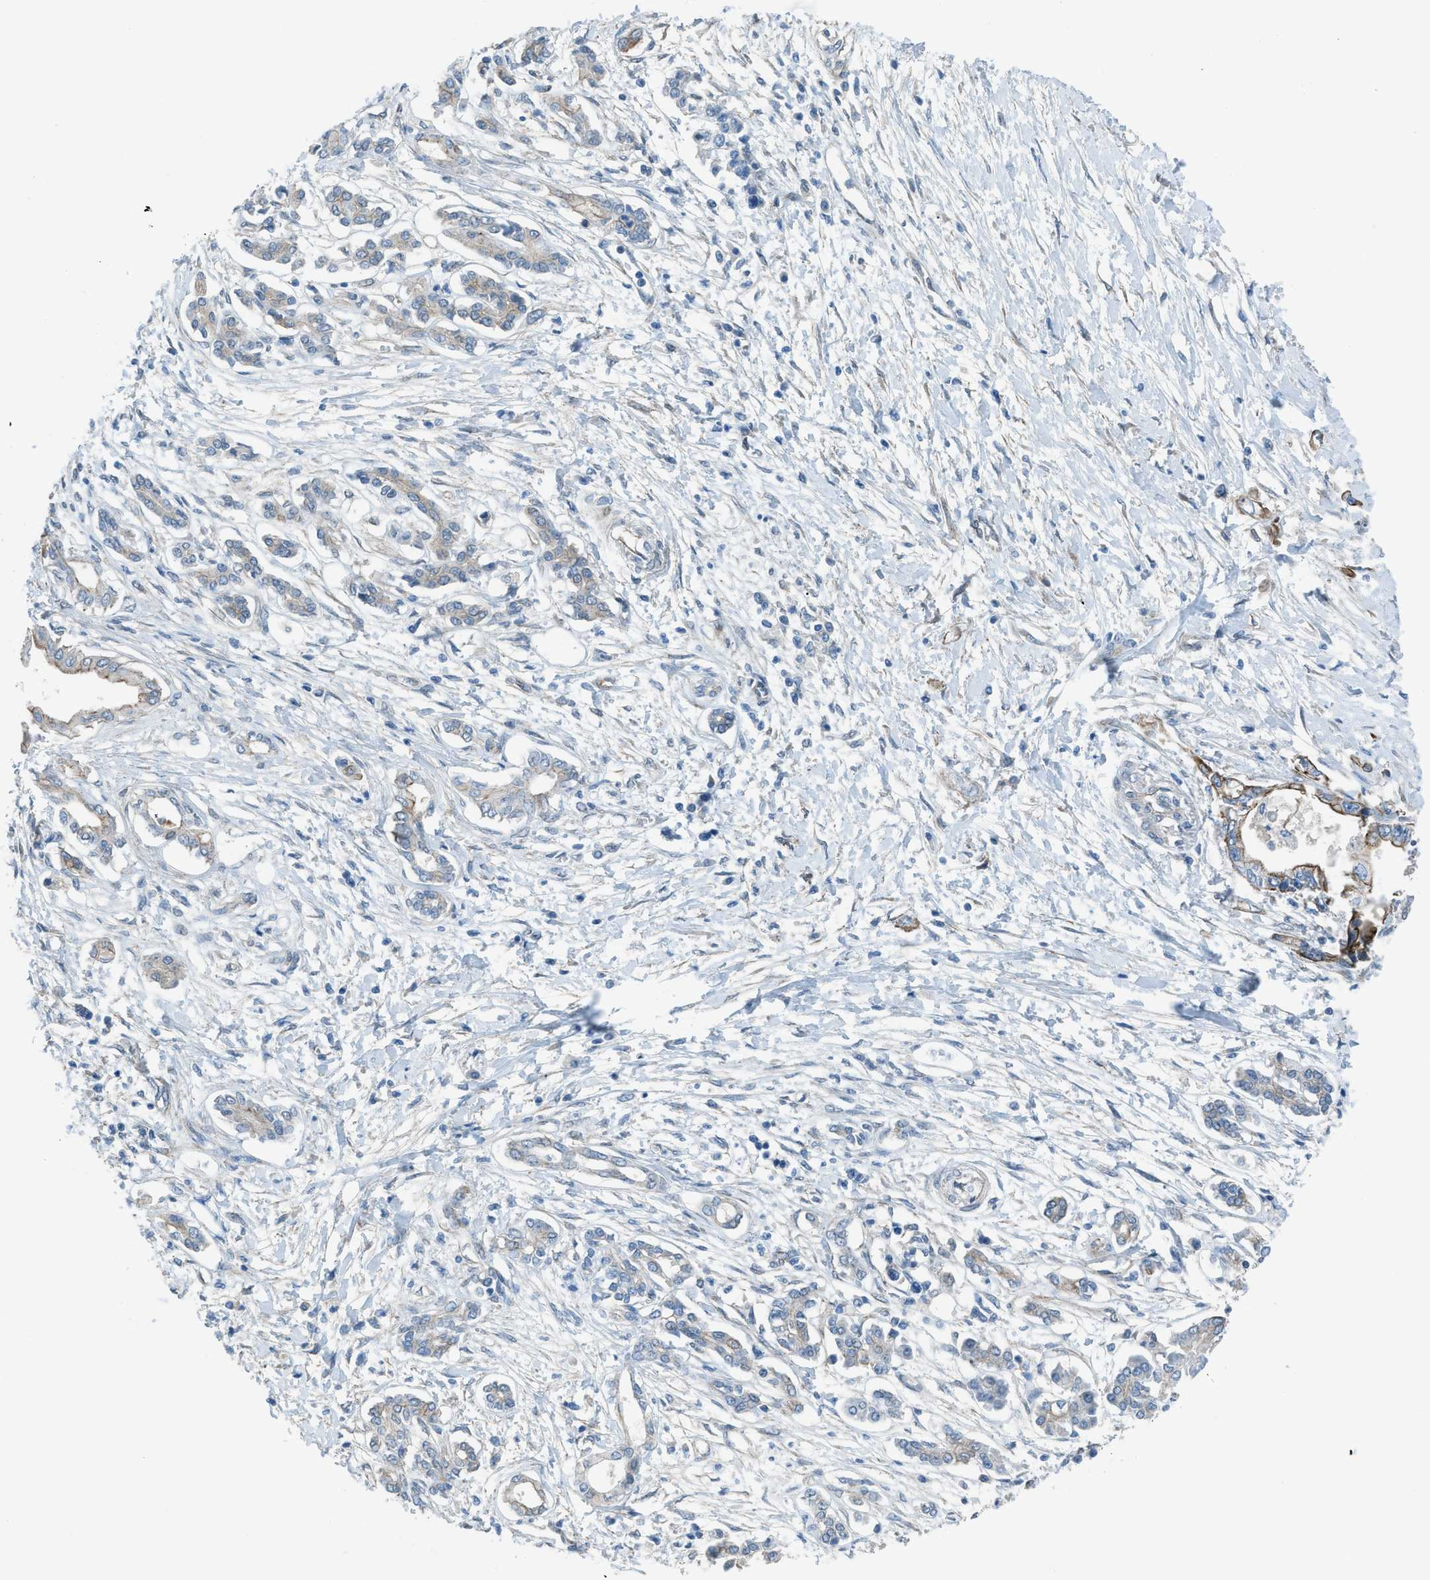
{"staining": {"intensity": "moderate", "quantity": "25%-75%", "location": "cytoplasmic/membranous"}, "tissue": "pancreatic cancer", "cell_type": "Tumor cells", "image_type": "cancer", "snomed": [{"axis": "morphology", "description": "Adenocarcinoma, NOS"}, {"axis": "topography", "description": "Pancreas"}], "caption": "A brown stain labels moderate cytoplasmic/membranous positivity of a protein in adenocarcinoma (pancreatic) tumor cells.", "gene": "PRKN", "patient": {"sex": "male", "age": 56}}